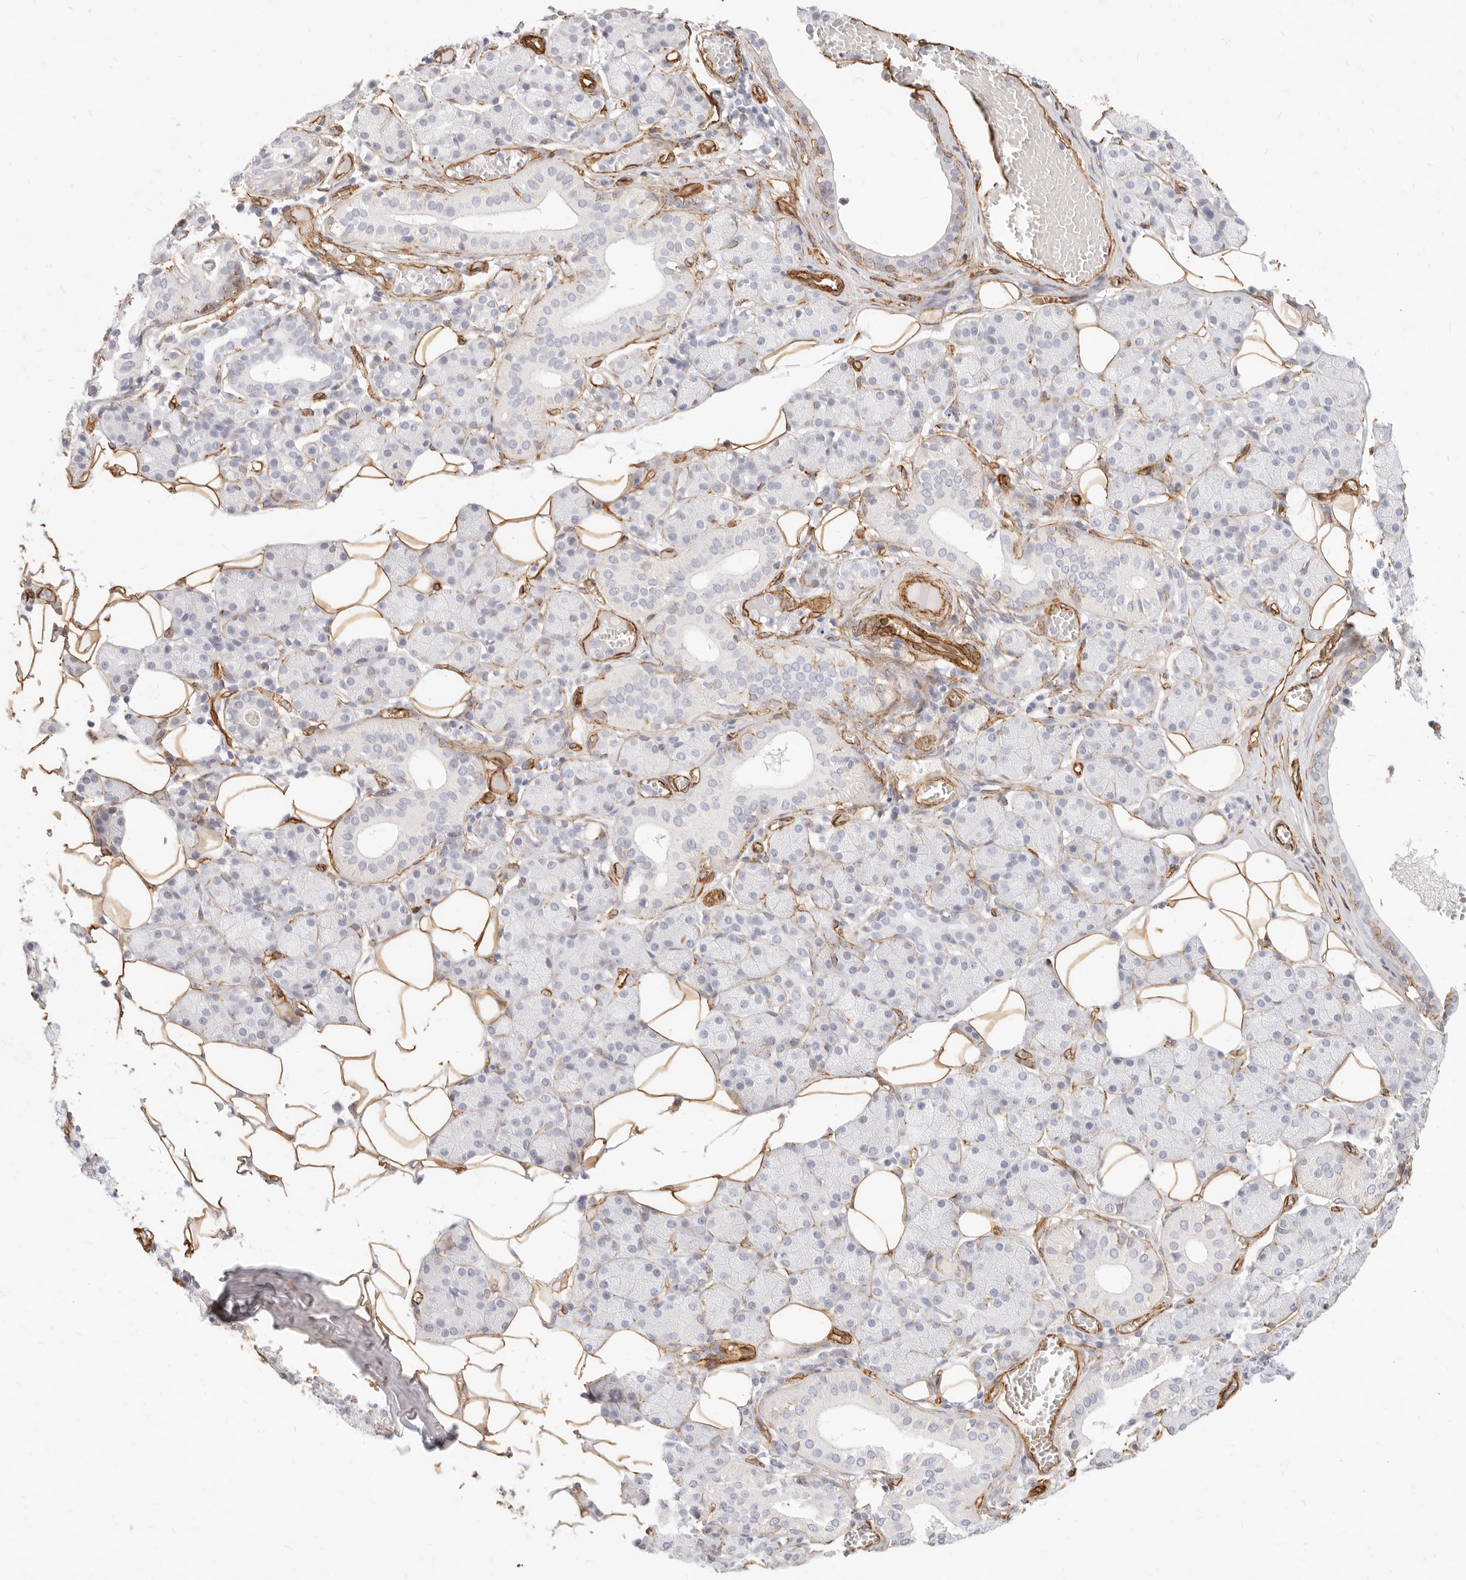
{"staining": {"intensity": "negative", "quantity": "none", "location": "none"}, "tissue": "salivary gland", "cell_type": "Glandular cells", "image_type": "normal", "snomed": [{"axis": "morphology", "description": "Normal tissue, NOS"}, {"axis": "topography", "description": "Salivary gland"}], "caption": "Immunohistochemical staining of normal salivary gland shows no significant positivity in glandular cells.", "gene": "NUS1", "patient": {"sex": "female", "age": 33}}